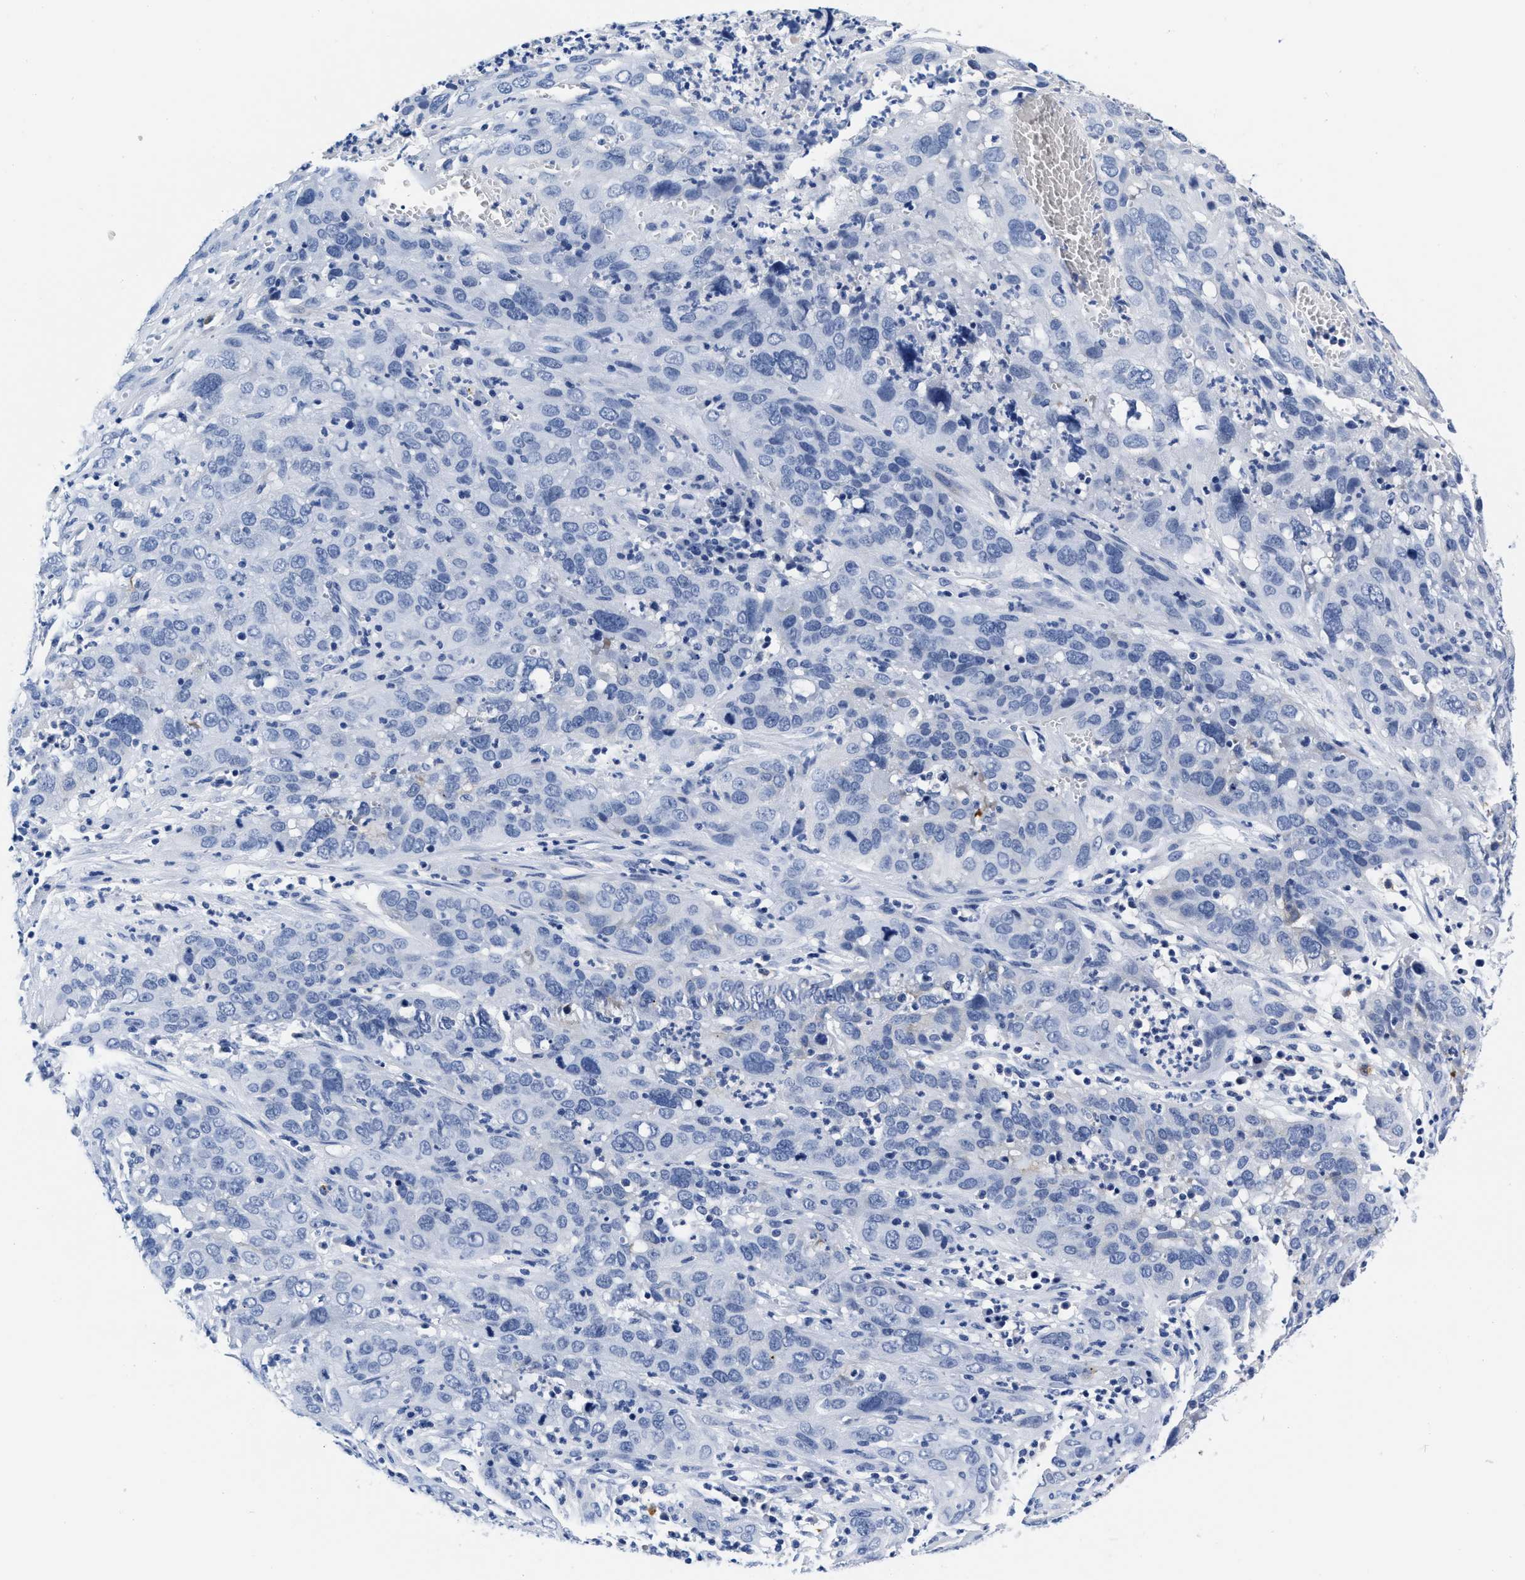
{"staining": {"intensity": "negative", "quantity": "none", "location": "none"}, "tissue": "cervical cancer", "cell_type": "Tumor cells", "image_type": "cancer", "snomed": [{"axis": "morphology", "description": "Squamous cell carcinoma, NOS"}, {"axis": "topography", "description": "Cervix"}], "caption": "Tumor cells show no significant staining in squamous cell carcinoma (cervical). The staining is performed using DAB brown chromogen with nuclei counter-stained in using hematoxylin.", "gene": "CER1", "patient": {"sex": "female", "age": 32}}